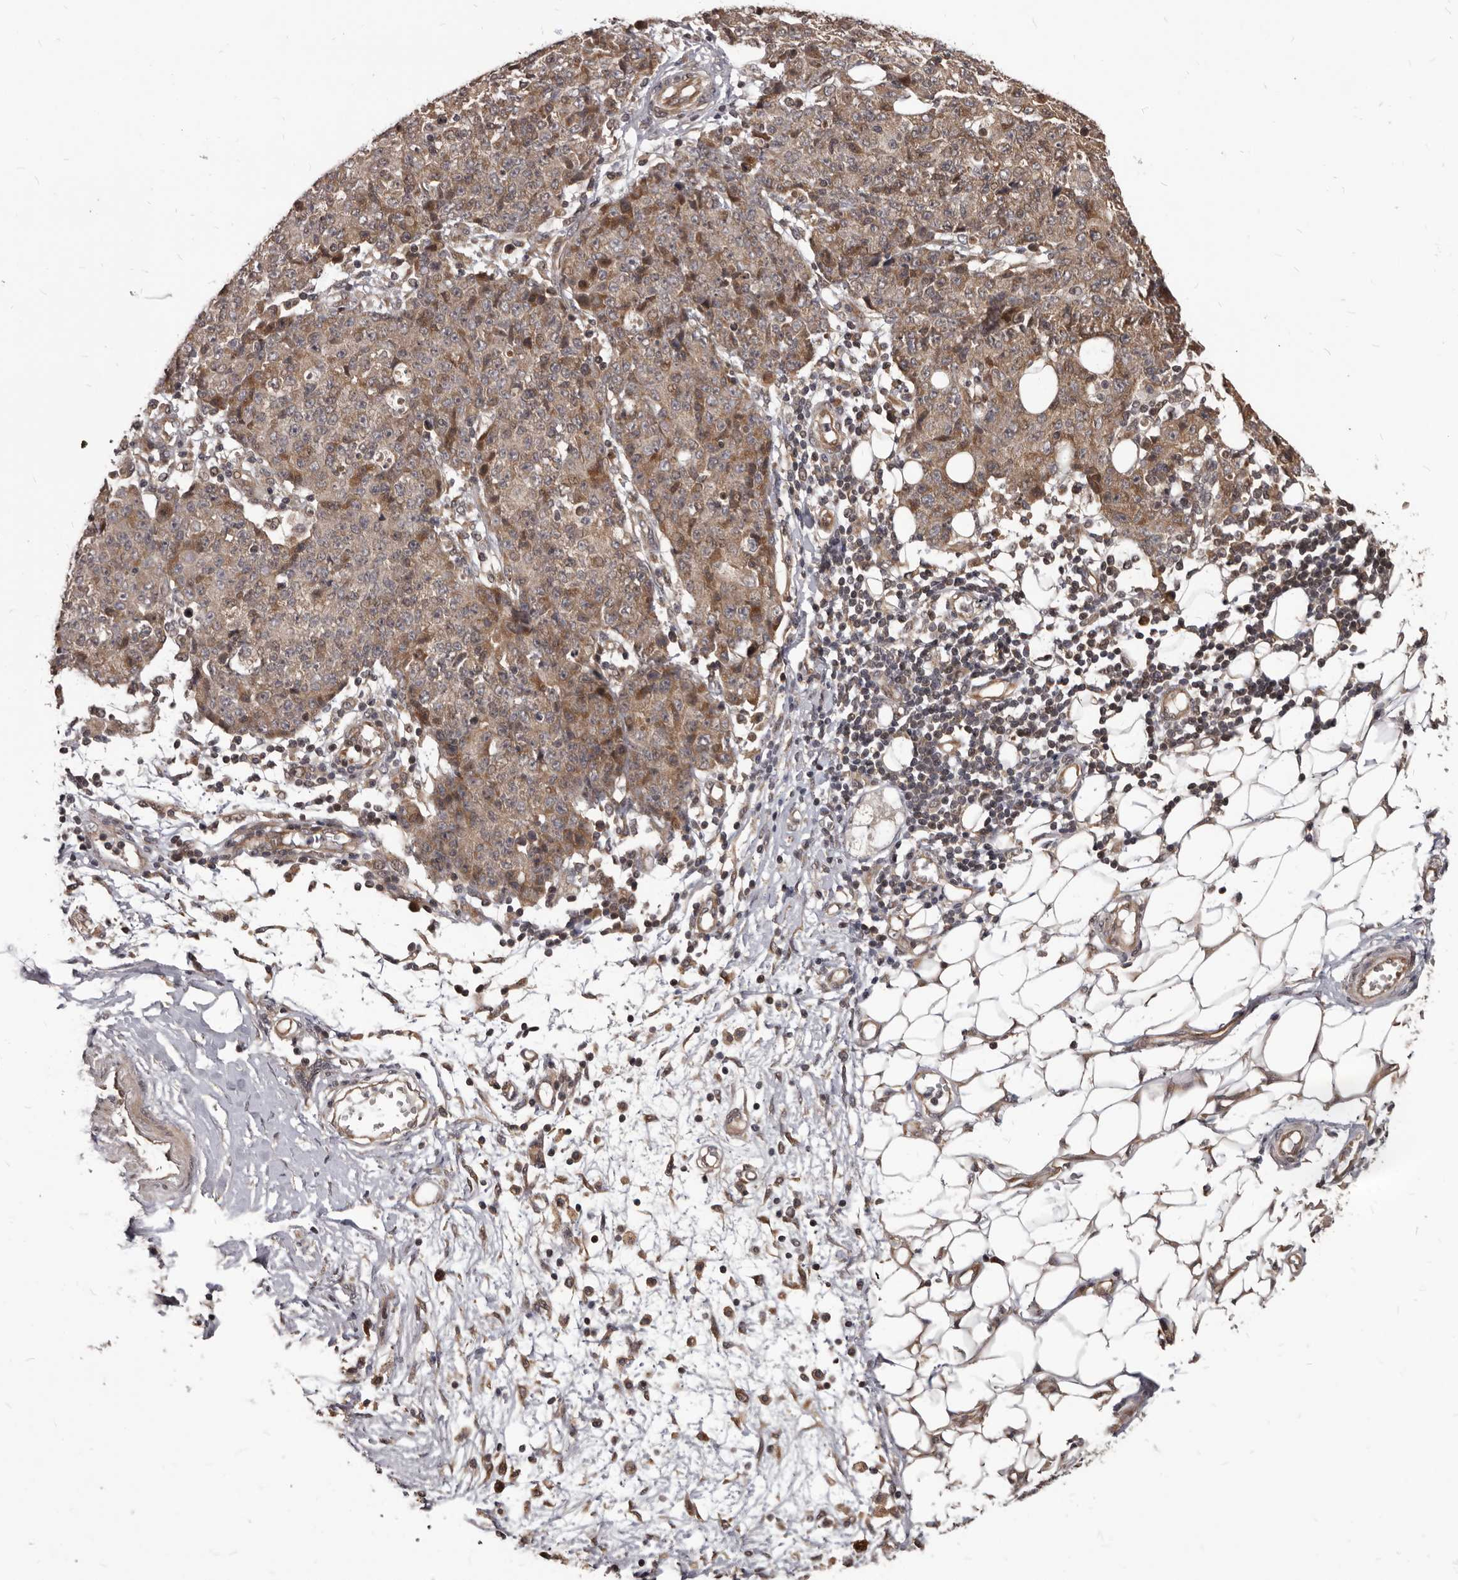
{"staining": {"intensity": "weak", "quantity": ">75%", "location": "cytoplasmic/membranous"}, "tissue": "ovarian cancer", "cell_type": "Tumor cells", "image_type": "cancer", "snomed": [{"axis": "morphology", "description": "Carcinoma, endometroid"}, {"axis": "topography", "description": "Ovary"}], "caption": "Human ovarian endometroid carcinoma stained with a protein marker demonstrates weak staining in tumor cells.", "gene": "GABPB2", "patient": {"sex": "female", "age": 42}}